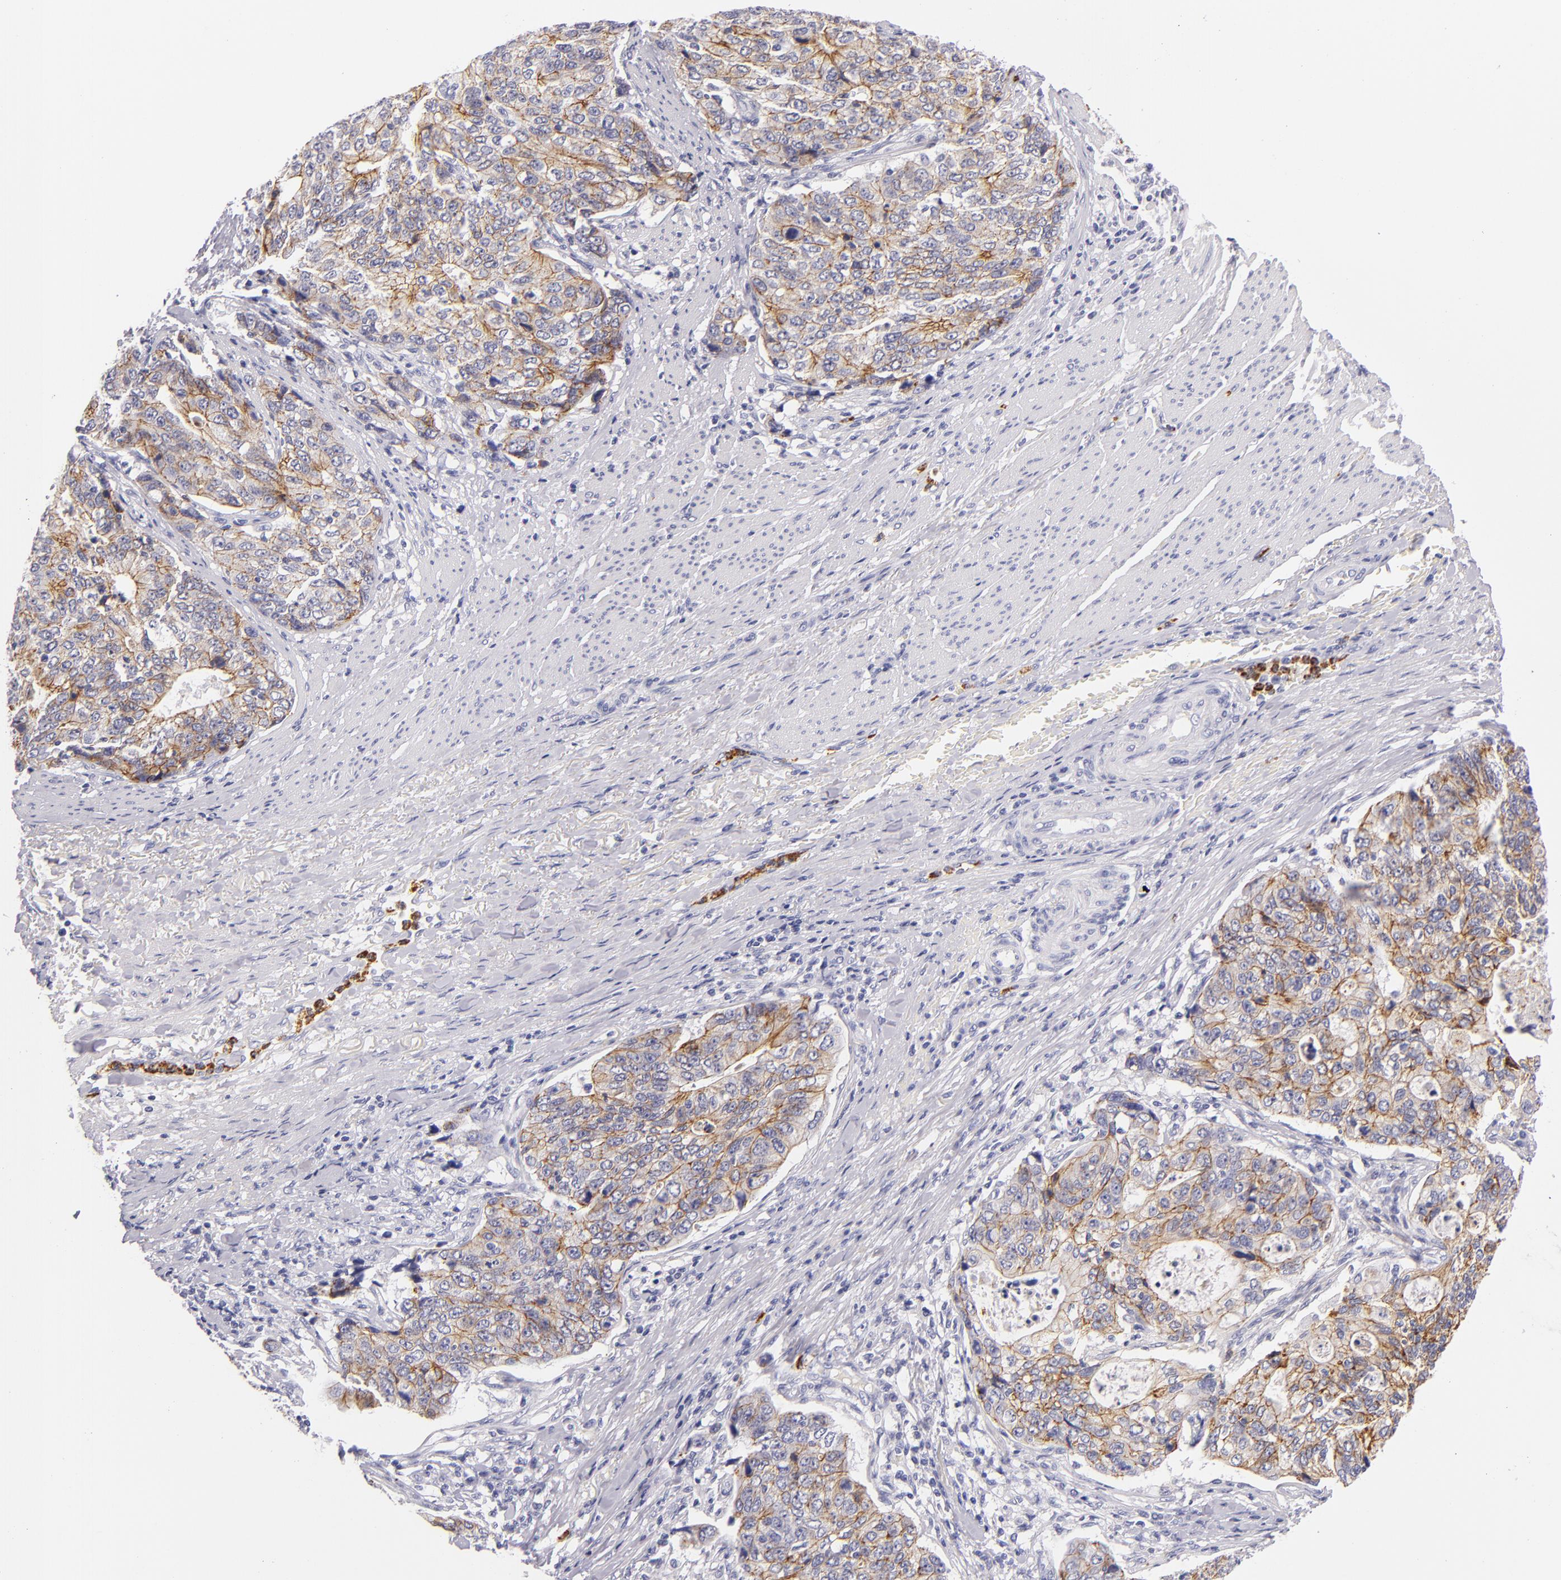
{"staining": {"intensity": "moderate", "quantity": "25%-75%", "location": "cytoplasmic/membranous"}, "tissue": "stomach cancer", "cell_type": "Tumor cells", "image_type": "cancer", "snomed": [{"axis": "morphology", "description": "Adenocarcinoma, NOS"}, {"axis": "topography", "description": "Esophagus"}, {"axis": "topography", "description": "Stomach"}], "caption": "Moderate cytoplasmic/membranous expression for a protein is identified in about 25%-75% of tumor cells of stomach cancer (adenocarcinoma) using immunohistochemistry (IHC).", "gene": "CDH3", "patient": {"sex": "male", "age": 74}}